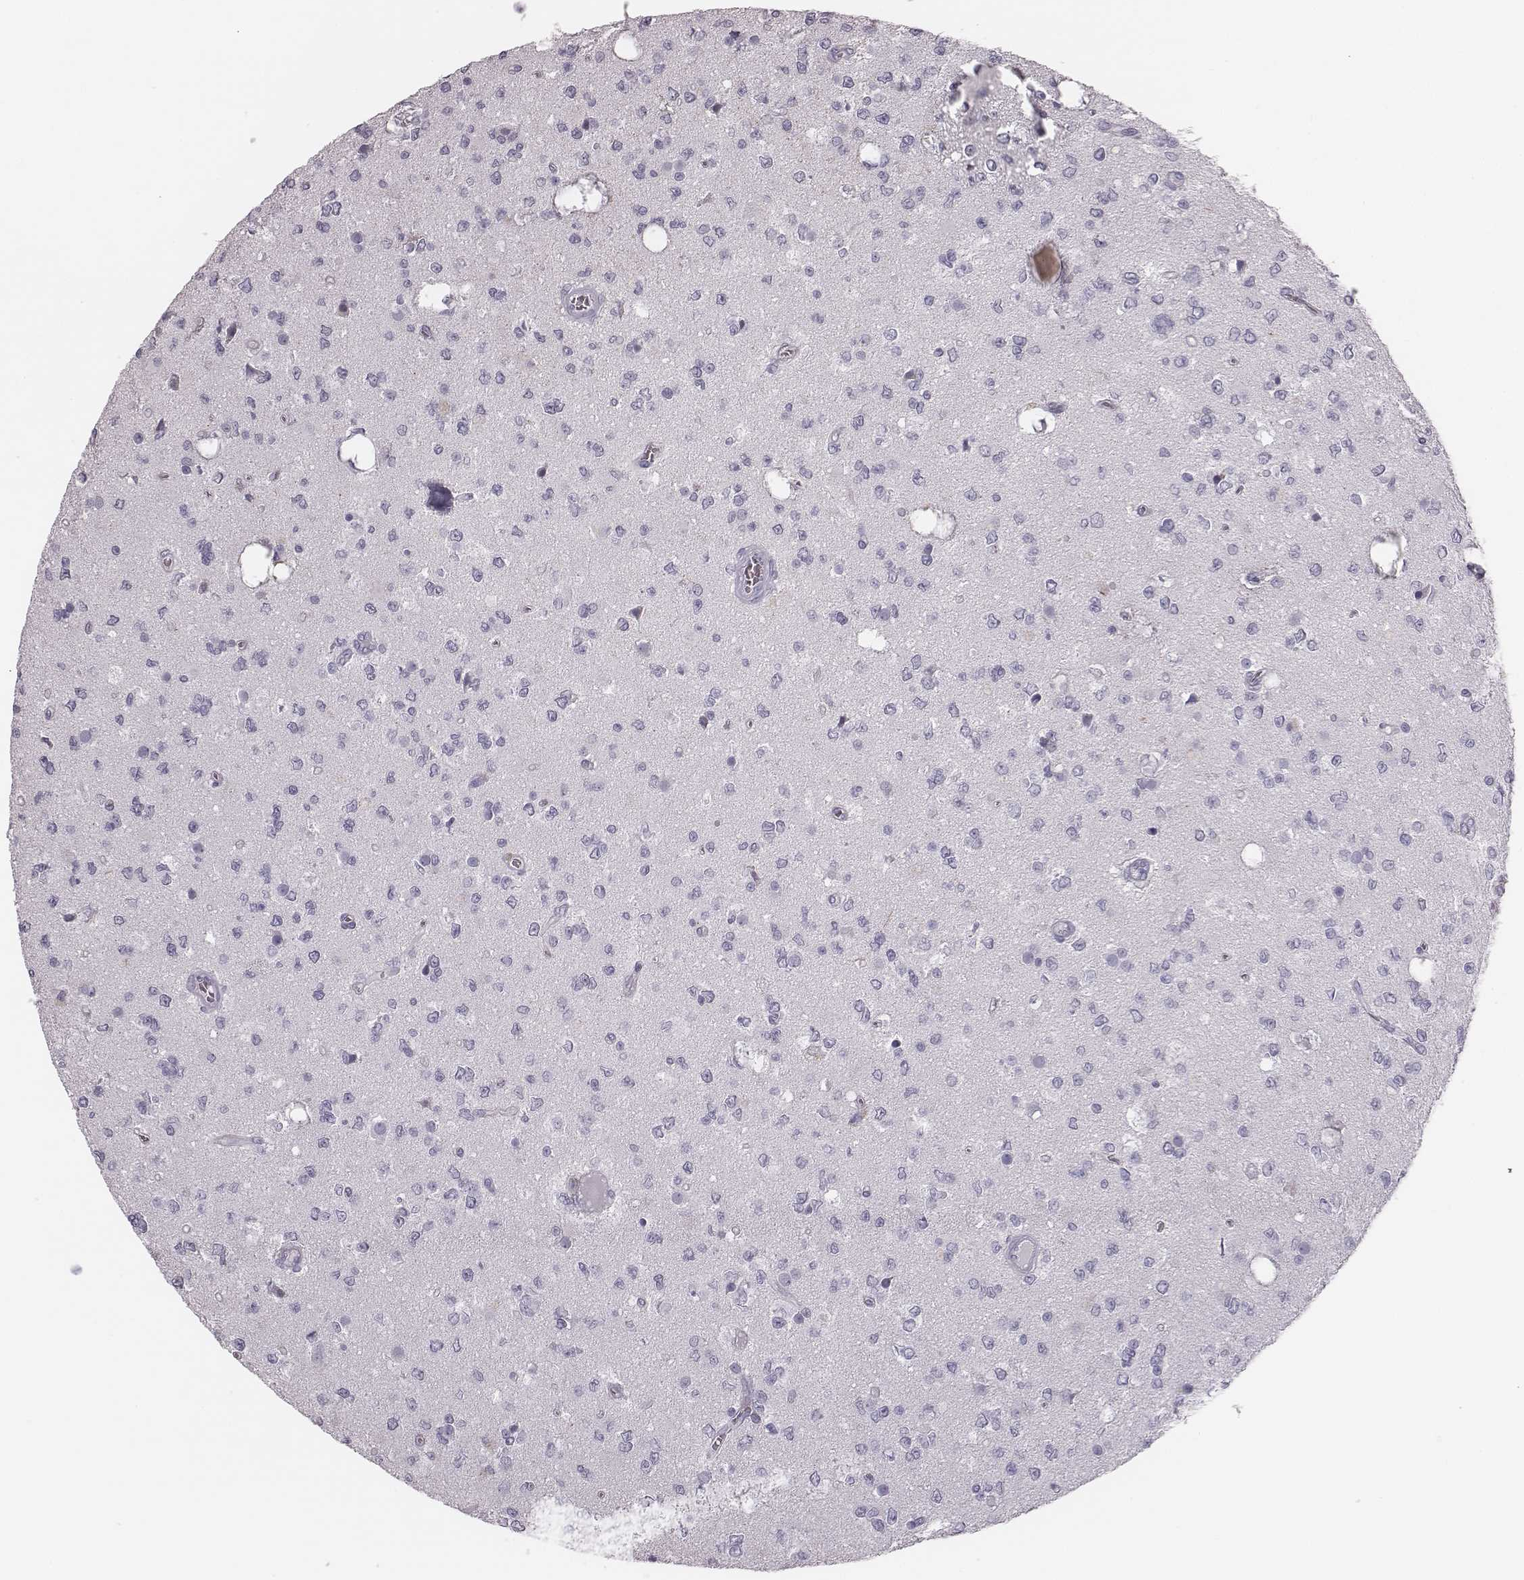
{"staining": {"intensity": "negative", "quantity": "none", "location": "none"}, "tissue": "glioma", "cell_type": "Tumor cells", "image_type": "cancer", "snomed": [{"axis": "morphology", "description": "Glioma, malignant, Low grade"}, {"axis": "topography", "description": "Brain"}], "caption": "This is an immunohistochemistry (IHC) photomicrograph of human glioma. There is no staining in tumor cells.", "gene": "ZNF365", "patient": {"sex": "female", "age": 45}}